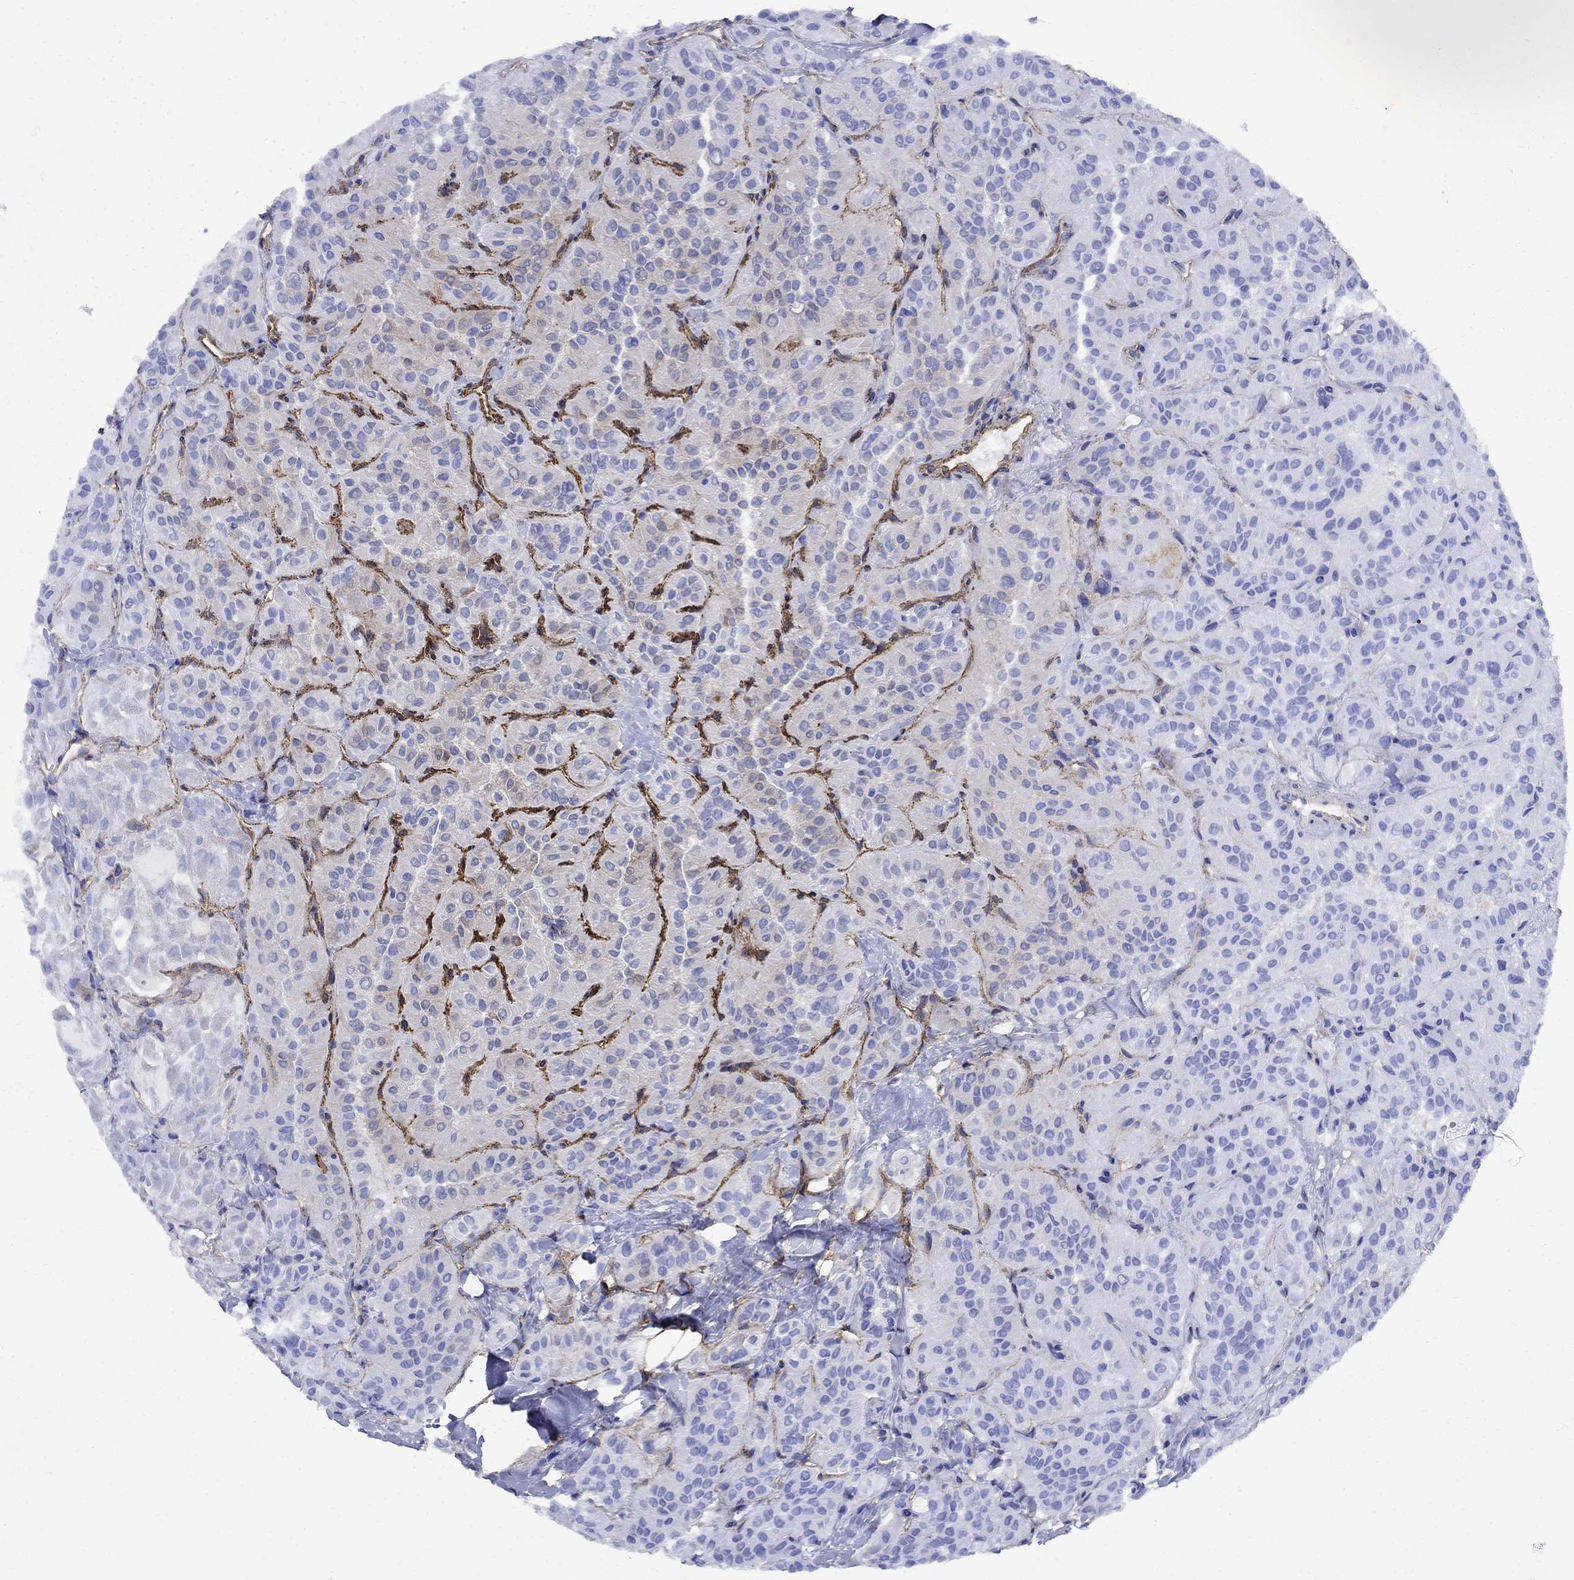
{"staining": {"intensity": "negative", "quantity": "none", "location": "none"}, "tissue": "thyroid cancer", "cell_type": "Tumor cells", "image_type": "cancer", "snomed": [{"axis": "morphology", "description": "Papillary adenocarcinoma, NOS"}, {"axis": "topography", "description": "Thyroid gland"}], "caption": "Immunohistochemistry (IHC) image of neoplastic tissue: thyroid cancer stained with DAB demonstrates no significant protein staining in tumor cells. (DAB immunohistochemistry visualized using brightfield microscopy, high magnification).", "gene": "VTN", "patient": {"sex": "female", "age": 45}}